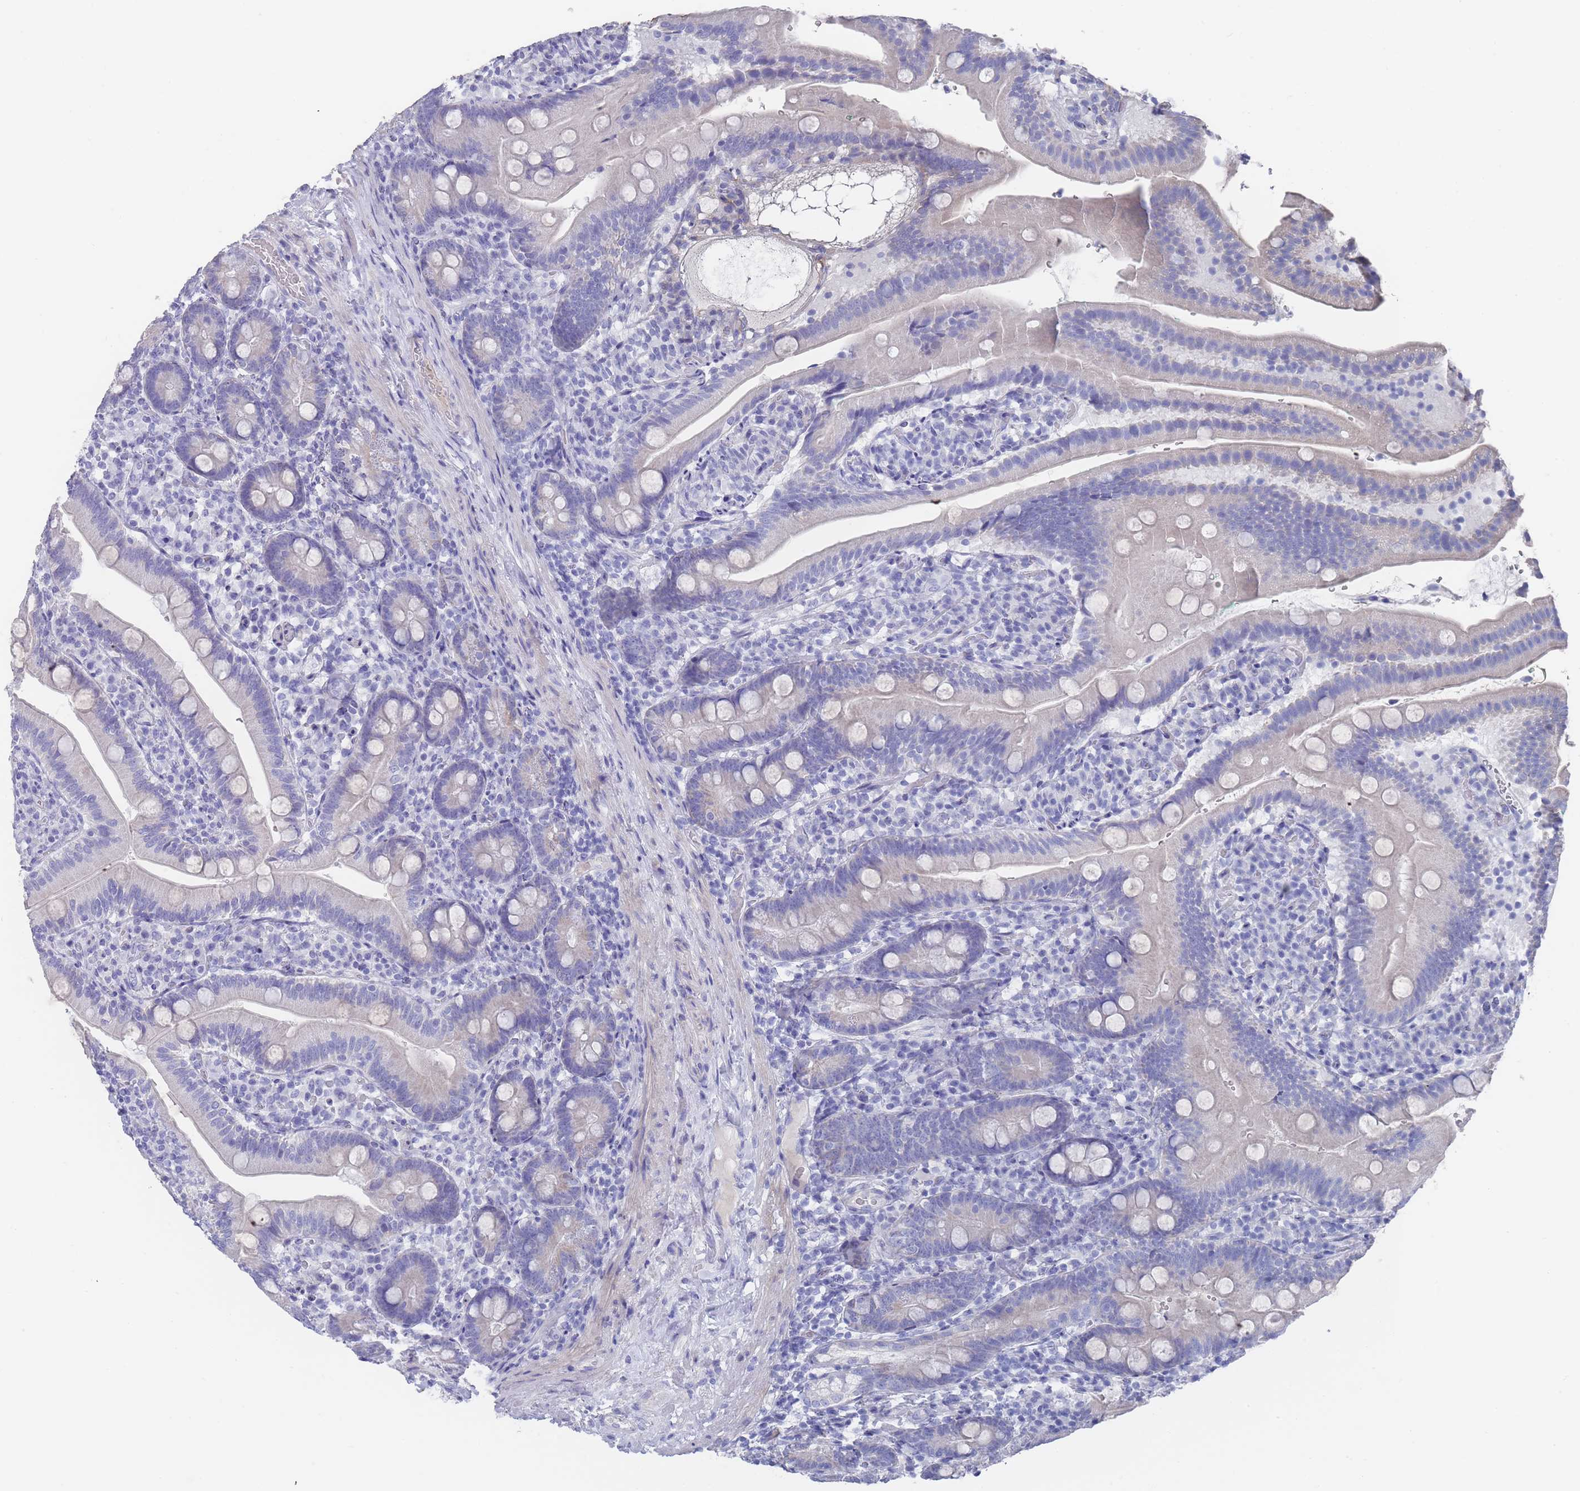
{"staining": {"intensity": "negative", "quantity": "none", "location": "none"}, "tissue": "duodenum", "cell_type": "Glandular cells", "image_type": "normal", "snomed": [{"axis": "morphology", "description": "Normal tissue, NOS"}, {"axis": "topography", "description": "Duodenum"}], "caption": "Immunohistochemical staining of benign duodenum reveals no significant positivity in glandular cells. (Brightfield microscopy of DAB immunohistochemistry at high magnification).", "gene": "SCCPDH", "patient": {"sex": "female", "age": 67}}